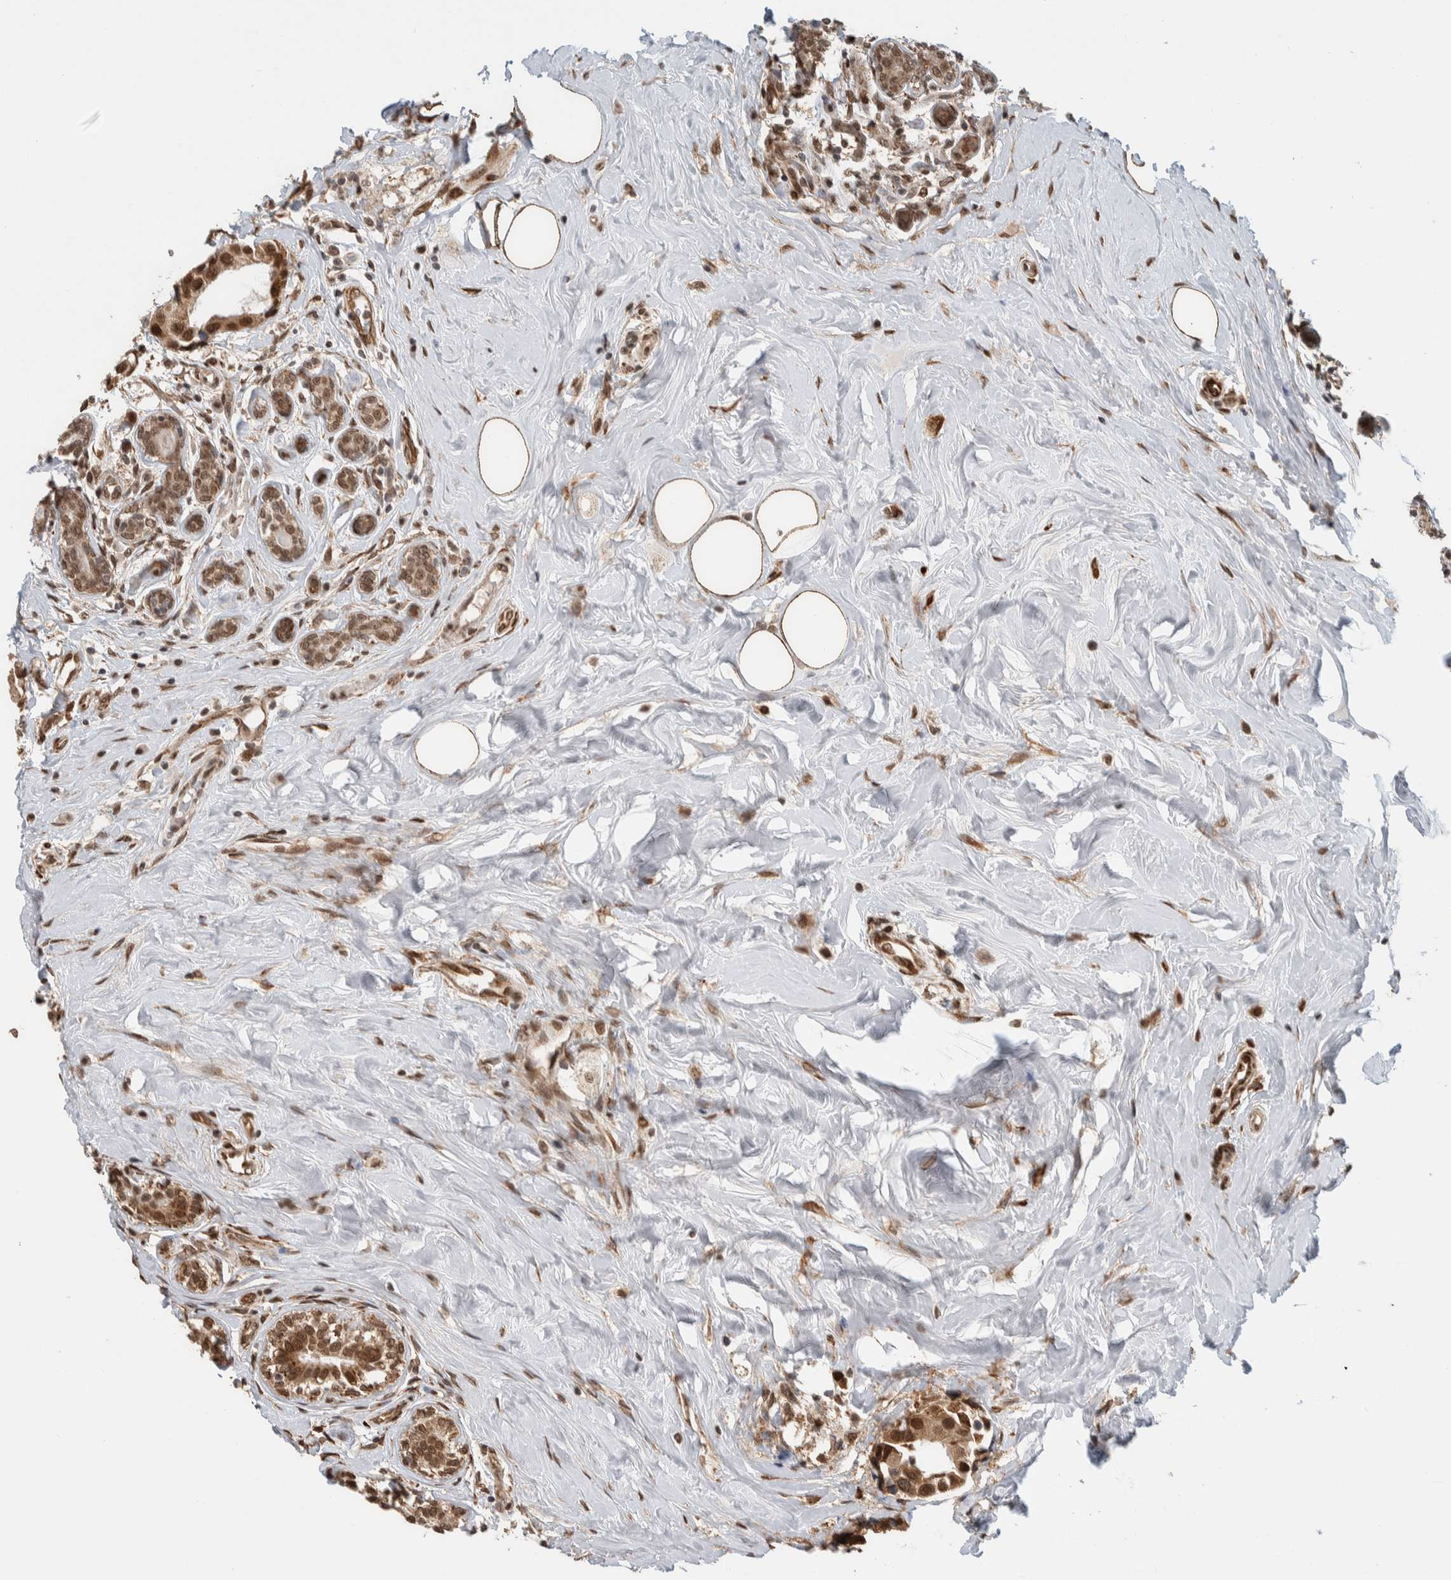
{"staining": {"intensity": "strong", "quantity": ">75%", "location": "cytoplasmic/membranous,nuclear"}, "tissue": "breast cancer", "cell_type": "Tumor cells", "image_type": "cancer", "snomed": [{"axis": "morphology", "description": "Normal tissue, NOS"}, {"axis": "morphology", "description": "Duct carcinoma"}, {"axis": "topography", "description": "Breast"}], "caption": "IHC (DAB (3,3'-diaminobenzidine)) staining of human breast cancer (invasive ductal carcinoma) demonstrates strong cytoplasmic/membranous and nuclear protein positivity in about >75% of tumor cells. (brown staining indicates protein expression, while blue staining denotes nuclei).", "gene": "TNRC18", "patient": {"sex": "female", "age": 39}}